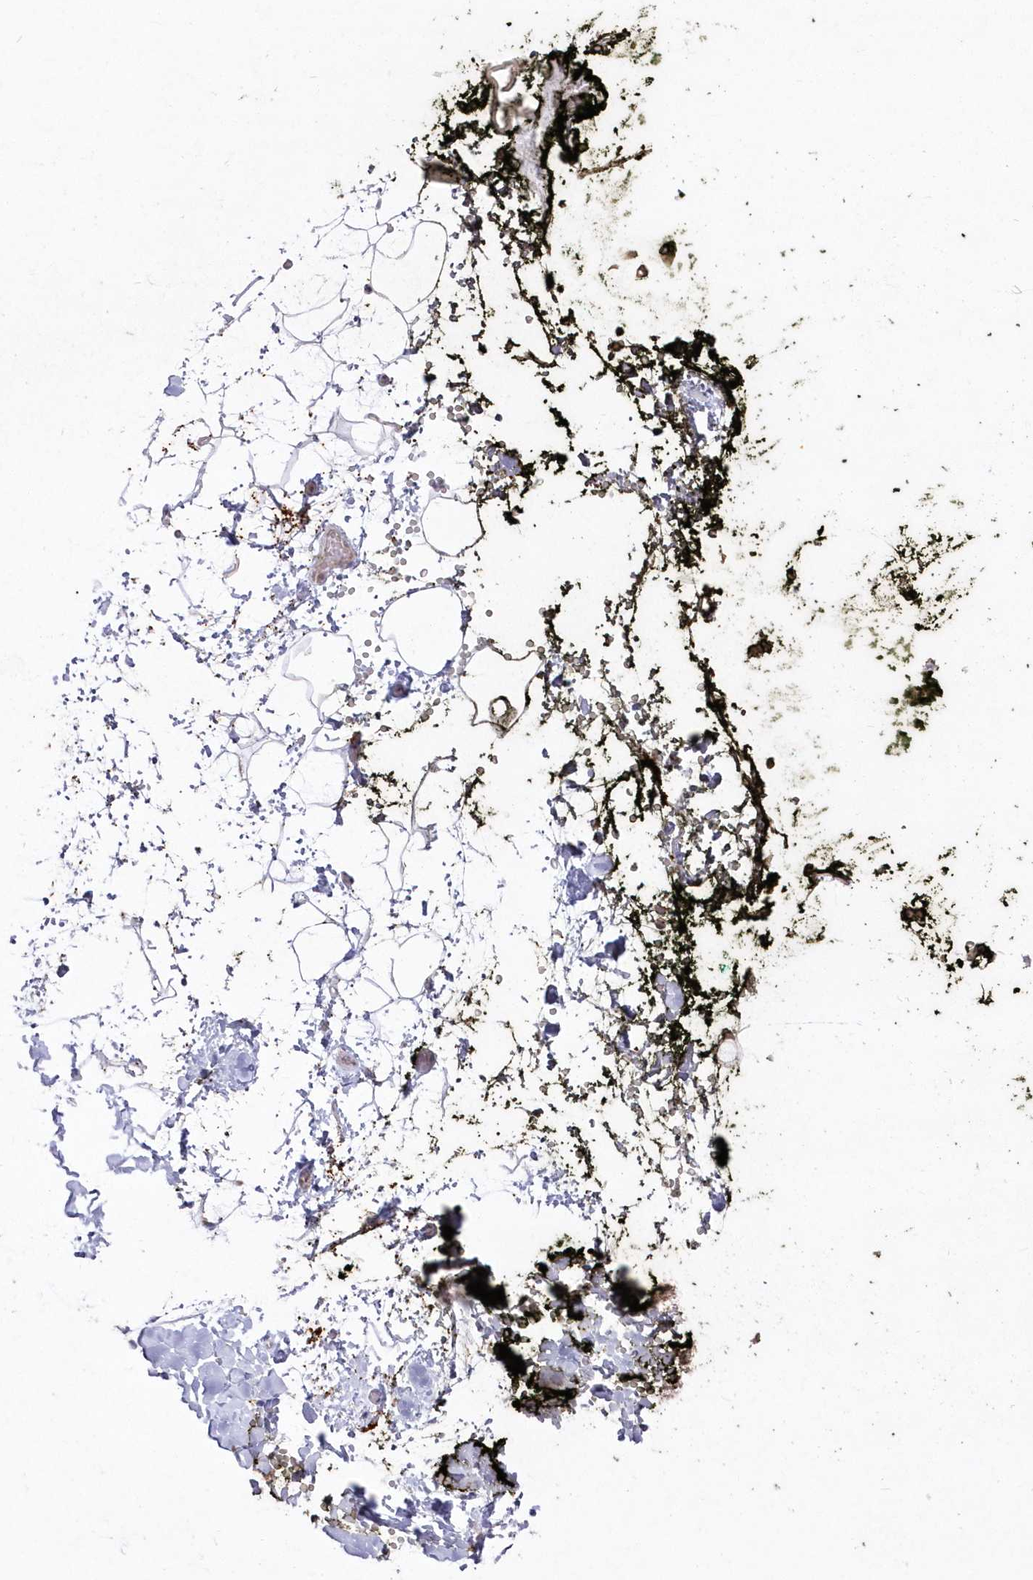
{"staining": {"intensity": "negative", "quantity": "none", "location": "none"}, "tissue": "adipose tissue", "cell_type": "Adipocytes", "image_type": "normal", "snomed": [{"axis": "morphology", "description": "Normal tissue, NOS"}, {"axis": "morphology", "description": "Adenocarcinoma, NOS"}, {"axis": "topography", "description": "Pancreas"}, {"axis": "topography", "description": "Peripheral nerve tissue"}], "caption": "This is an immunohistochemistry histopathology image of unremarkable adipose tissue. There is no staining in adipocytes.", "gene": "ARSB", "patient": {"sex": "male", "age": 59}}